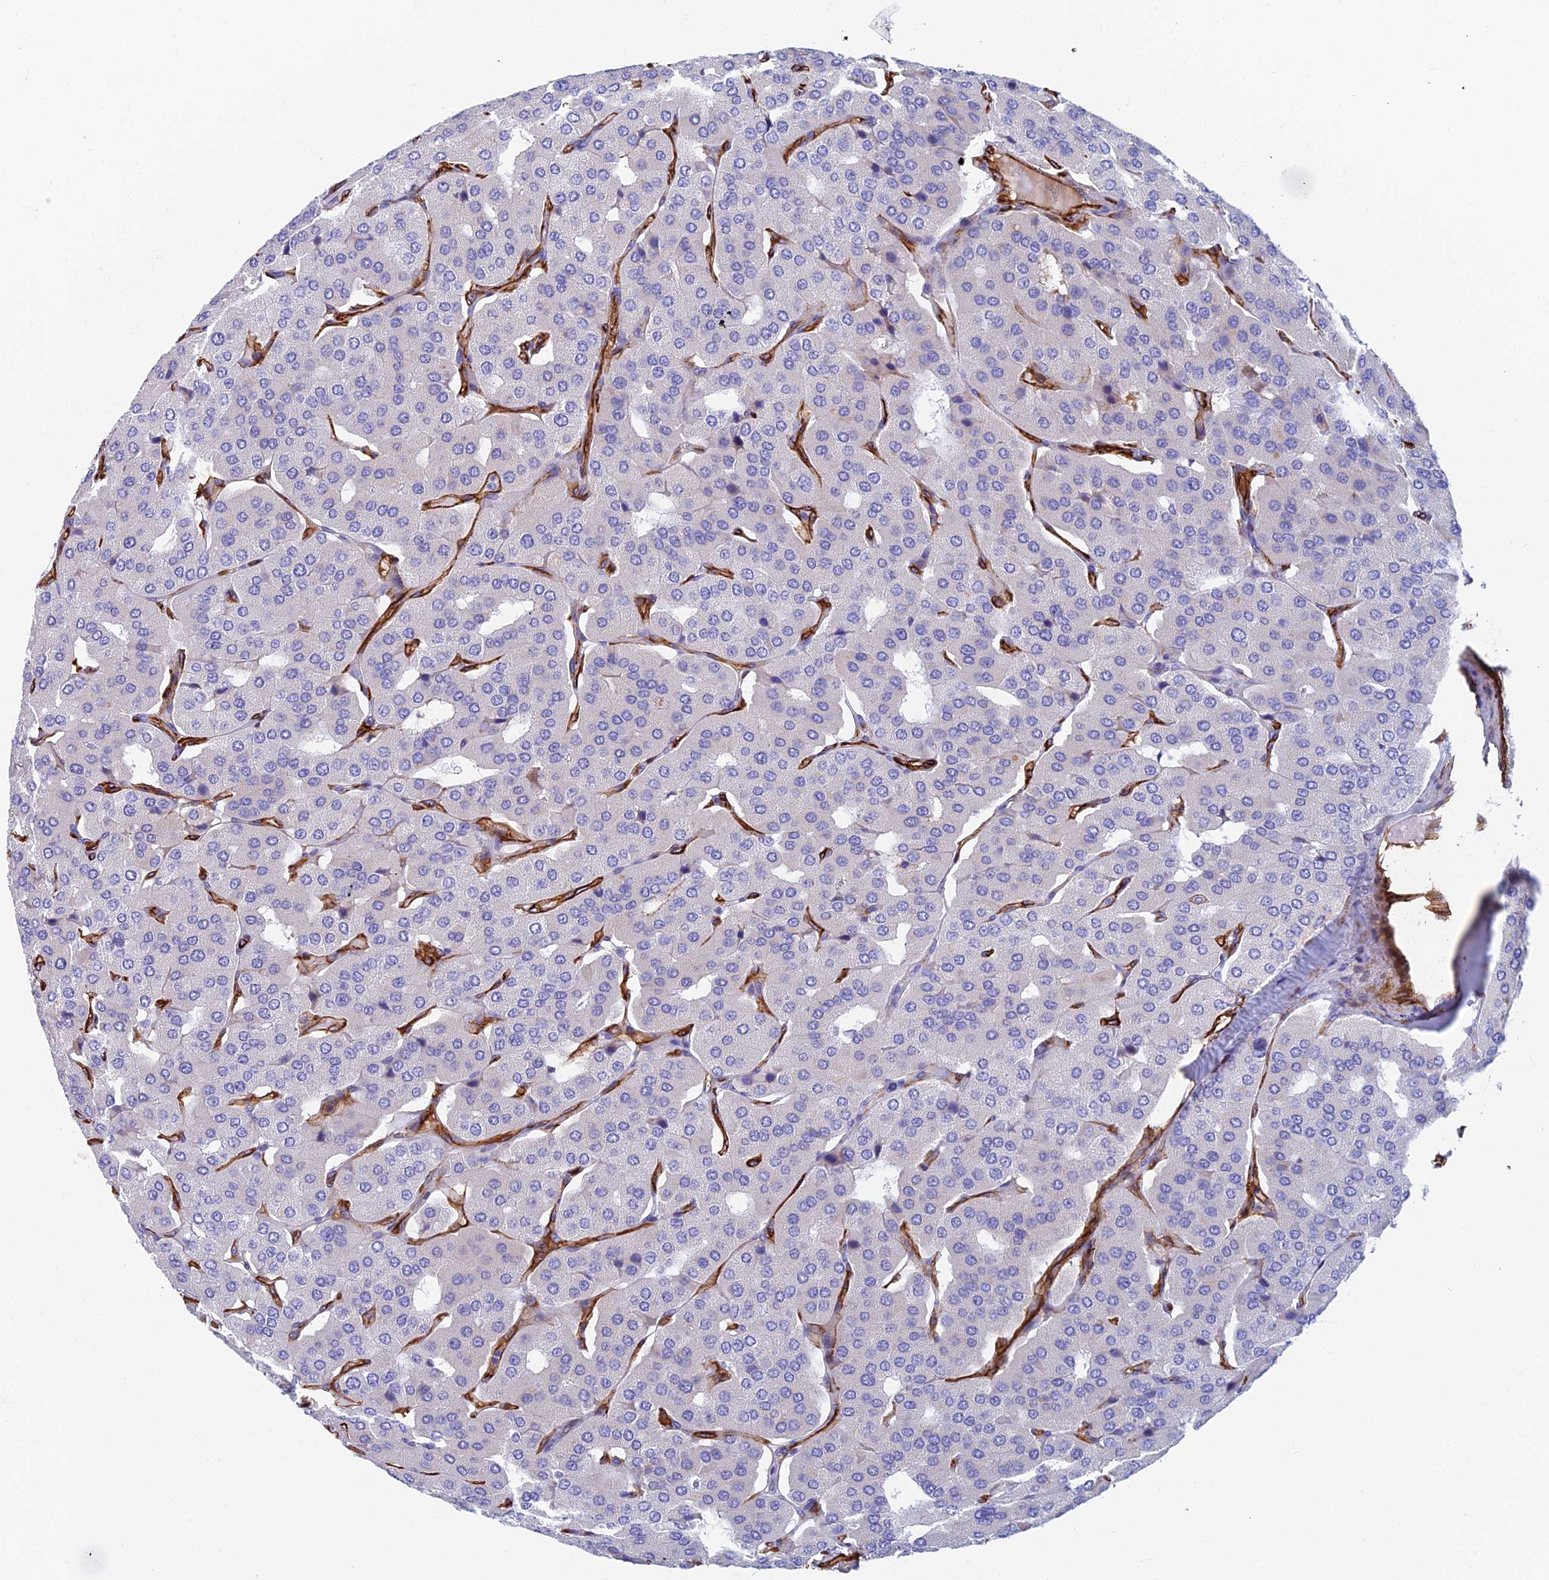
{"staining": {"intensity": "negative", "quantity": "none", "location": "none"}, "tissue": "parathyroid gland", "cell_type": "Glandular cells", "image_type": "normal", "snomed": [{"axis": "morphology", "description": "Normal tissue, NOS"}, {"axis": "morphology", "description": "Adenoma, NOS"}, {"axis": "topography", "description": "Parathyroid gland"}], "caption": "Immunohistochemical staining of benign human parathyroid gland demonstrates no significant expression in glandular cells. The staining is performed using DAB (3,3'-diaminobenzidine) brown chromogen with nuclei counter-stained in using hematoxylin.", "gene": "ETFRF1", "patient": {"sex": "female", "age": 86}}